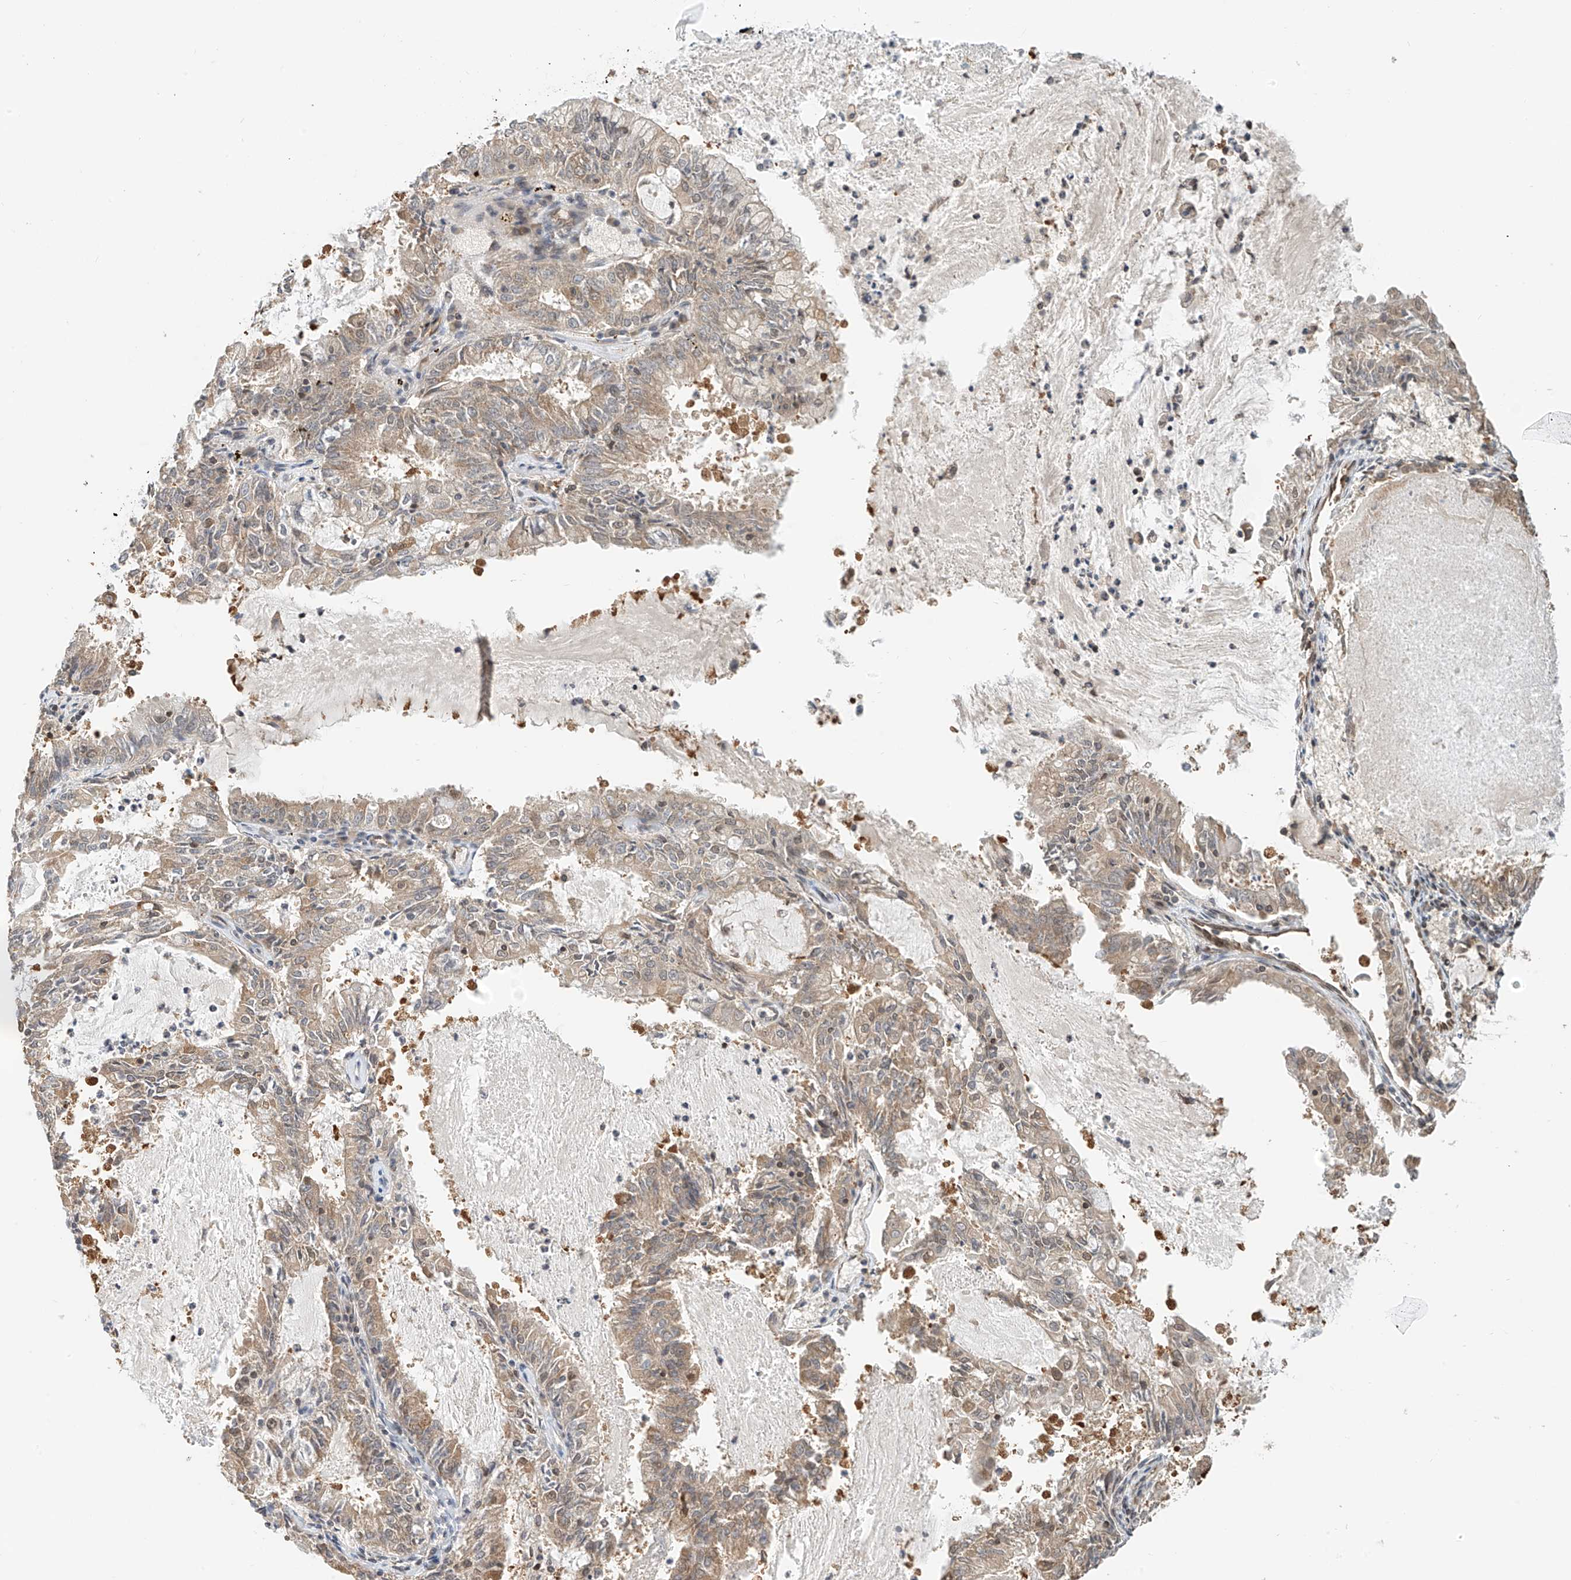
{"staining": {"intensity": "moderate", "quantity": ">75%", "location": "cytoplasmic/membranous"}, "tissue": "endometrial cancer", "cell_type": "Tumor cells", "image_type": "cancer", "snomed": [{"axis": "morphology", "description": "Adenocarcinoma, NOS"}, {"axis": "topography", "description": "Endometrium"}], "caption": "Adenocarcinoma (endometrial) stained with immunohistochemistry displays moderate cytoplasmic/membranous positivity in about >75% of tumor cells.", "gene": "PPA2", "patient": {"sex": "female", "age": 57}}